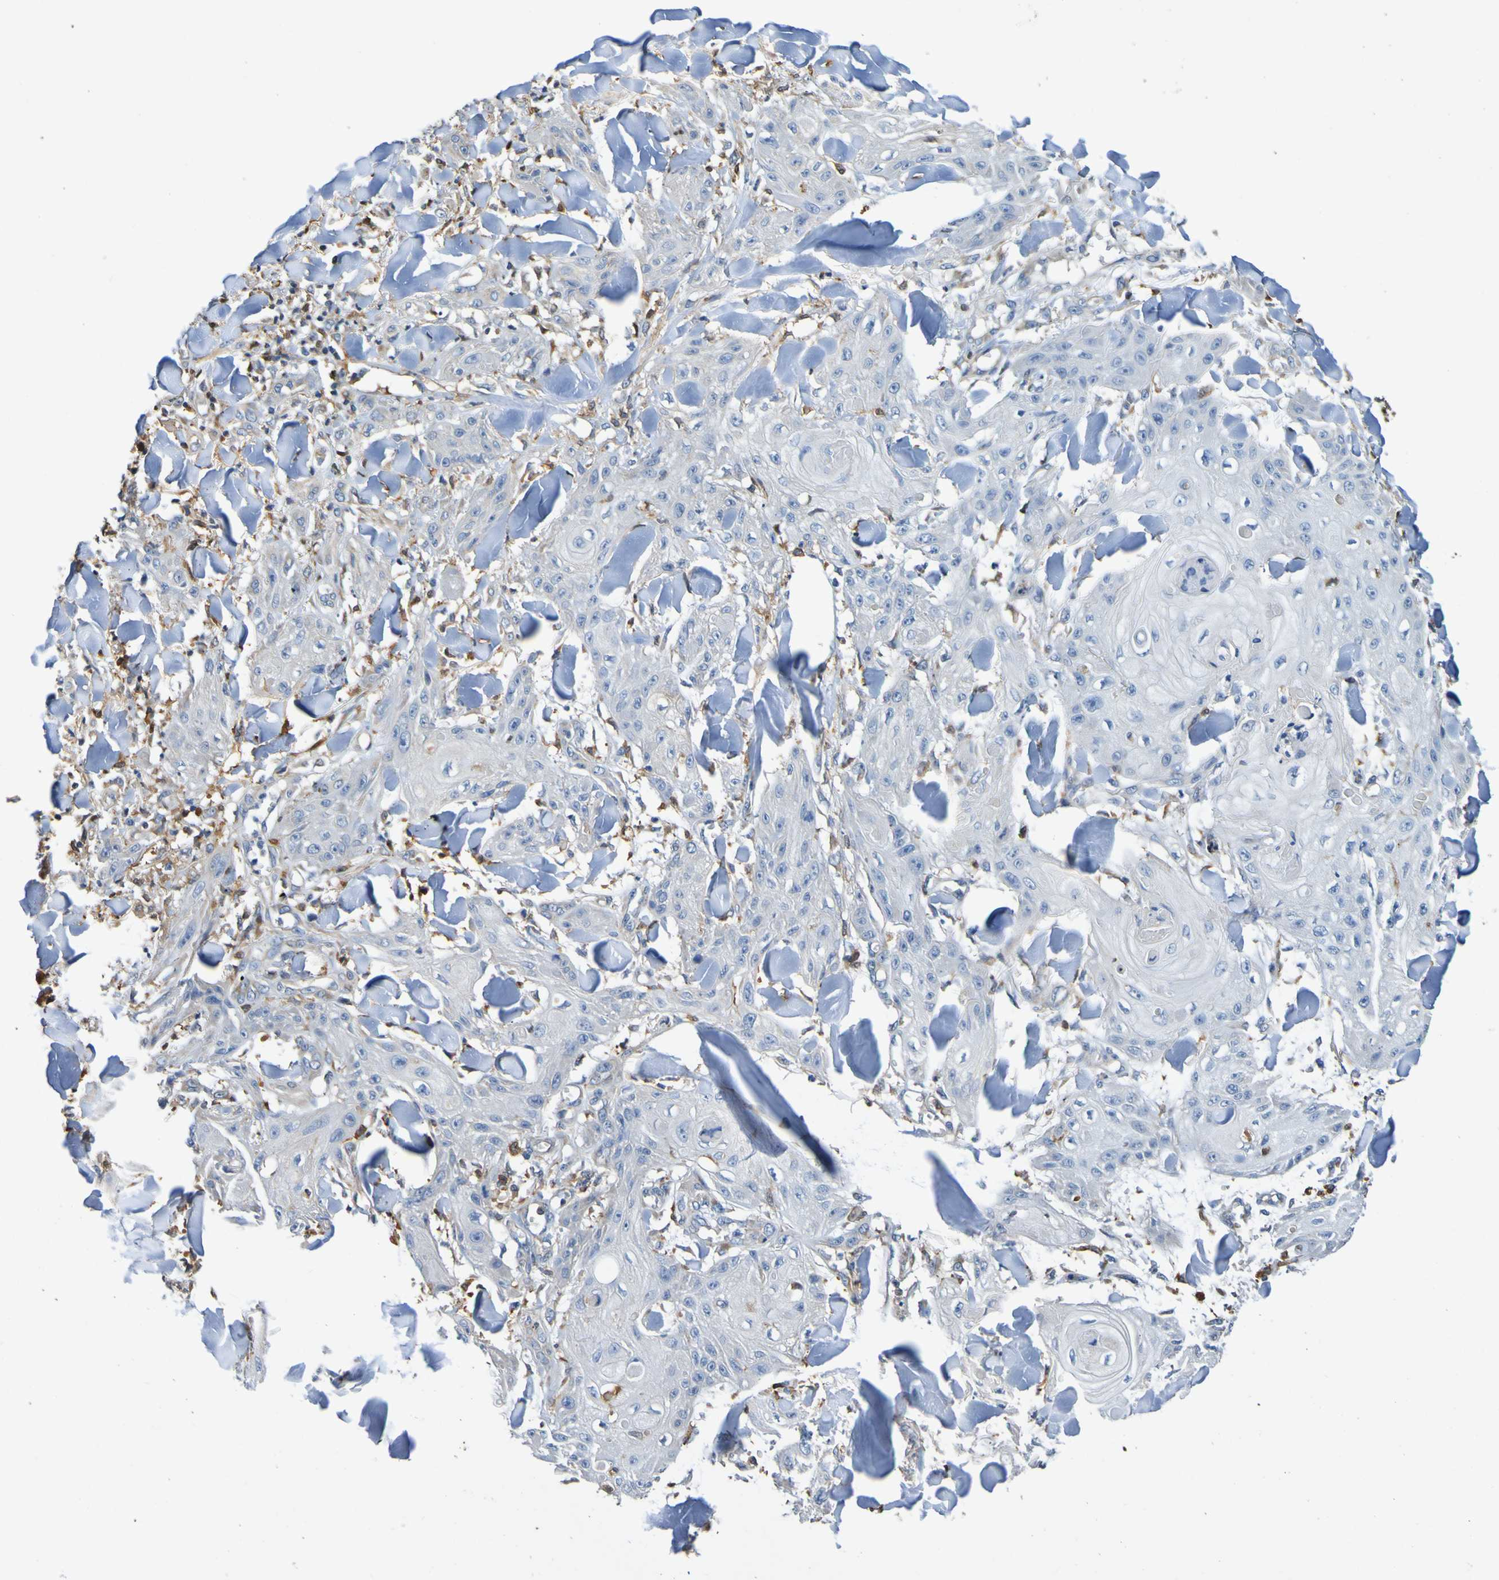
{"staining": {"intensity": "negative", "quantity": "none", "location": "none"}, "tissue": "skin cancer", "cell_type": "Tumor cells", "image_type": "cancer", "snomed": [{"axis": "morphology", "description": "Squamous cell carcinoma, NOS"}, {"axis": "topography", "description": "Skin"}], "caption": "Tumor cells are negative for brown protein staining in skin squamous cell carcinoma.", "gene": "METAP2", "patient": {"sex": "male", "age": 74}}